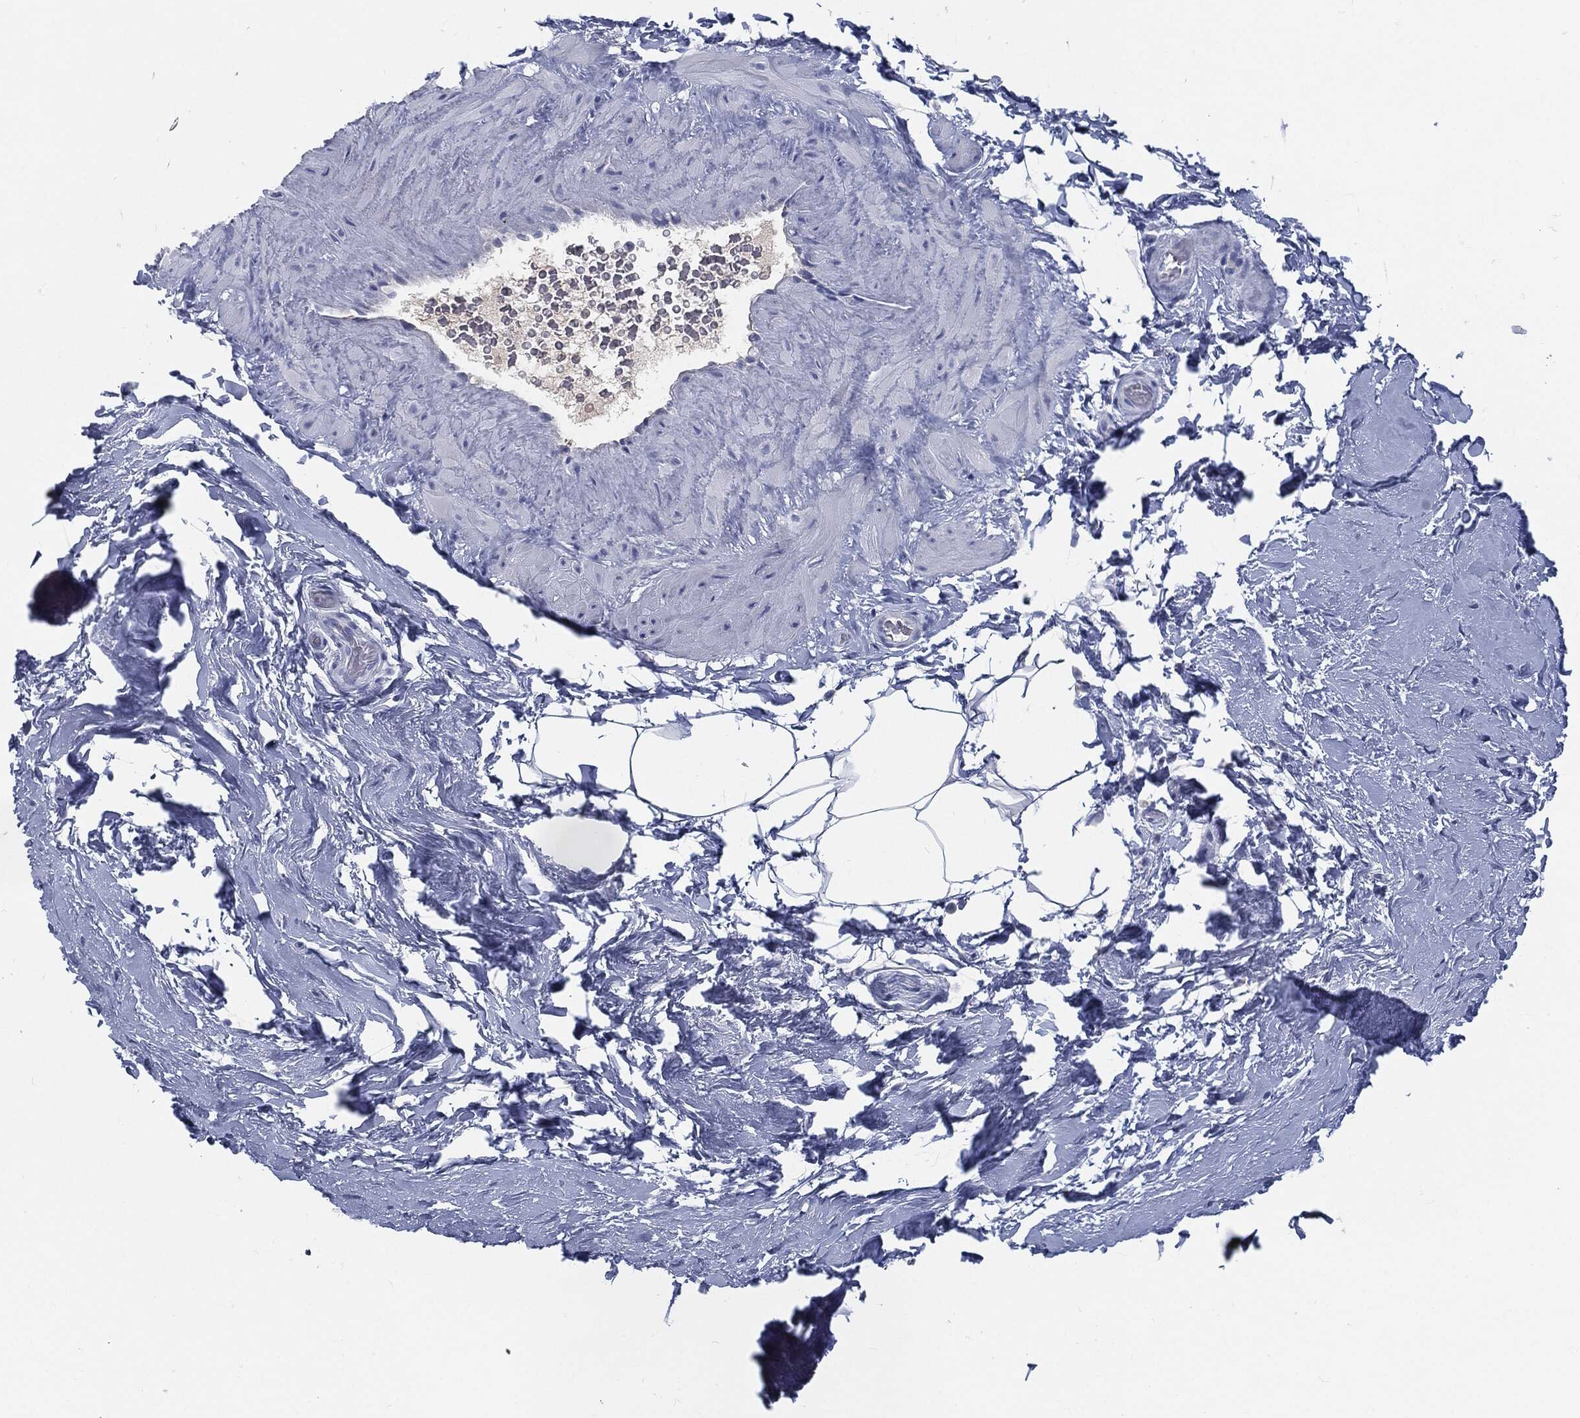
{"staining": {"intensity": "negative", "quantity": "none", "location": "none"}, "tissue": "adipose tissue", "cell_type": "Adipocytes", "image_type": "normal", "snomed": [{"axis": "morphology", "description": "Normal tissue, NOS"}, {"axis": "topography", "description": "Soft tissue"}, {"axis": "topography", "description": "Vascular tissue"}], "caption": "Human adipose tissue stained for a protein using immunohistochemistry reveals no staining in adipocytes.", "gene": "MST1", "patient": {"sex": "male", "age": 41}}